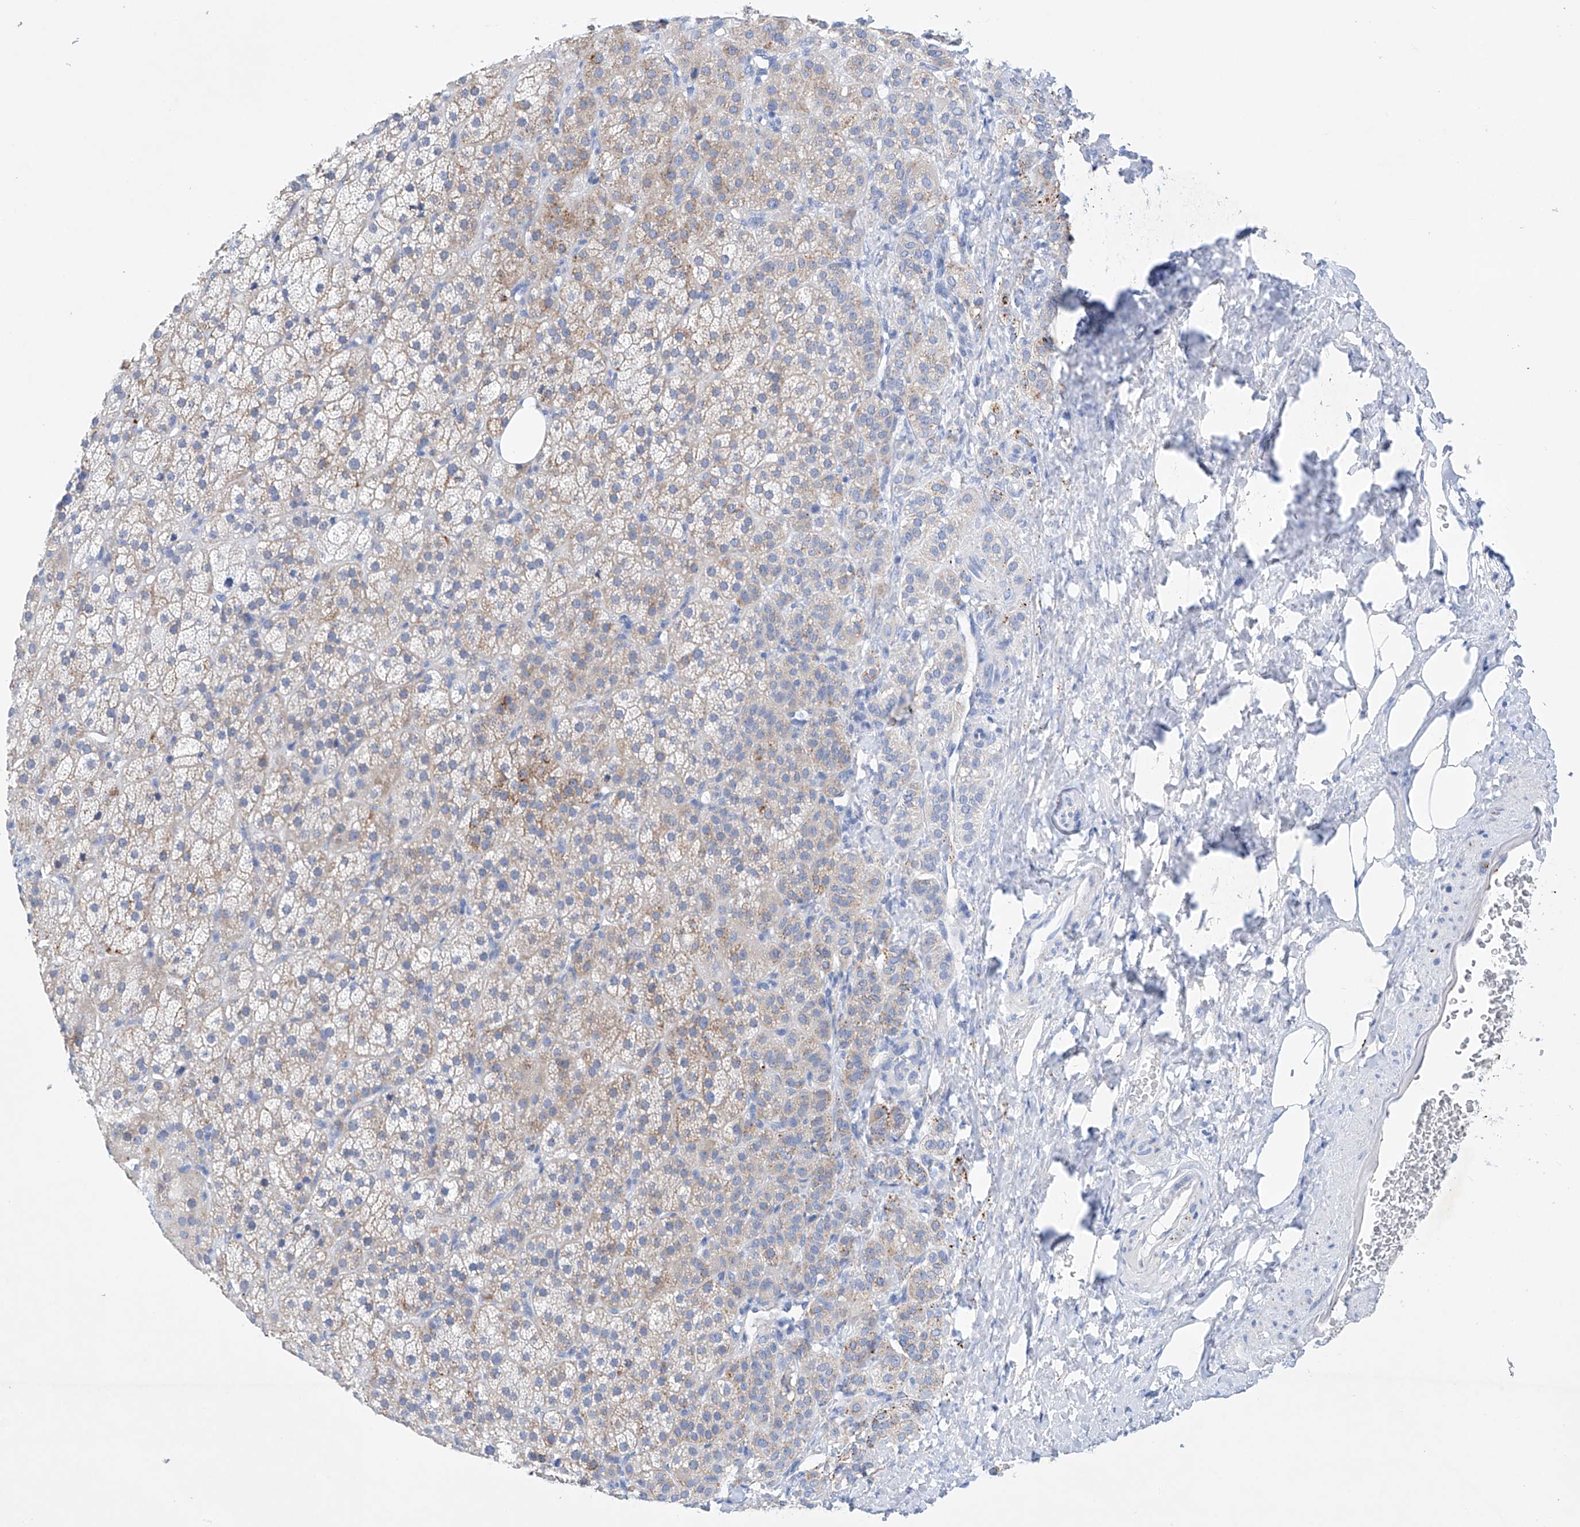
{"staining": {"intensity": "moderate", "quantity": "25%-75%", "location": "cytoplasmic/membranous"}, "tissue": "adrenal gland", "cell_type": "Glandular cells", "image_type": "normal", "snomed": [{"axis": "morphology", "description": "Normal tissue, NOS"}, {"axis": "topography", "description": "Adrenal gland"}], "caption": "The image displays staining of benign adrenal gland, revealing moderate cytoplasmic/membranous protein staining (brown color) within glandular cells.", "gene": "LURAP1", "patient": {"sex": "female", "age": 57}}